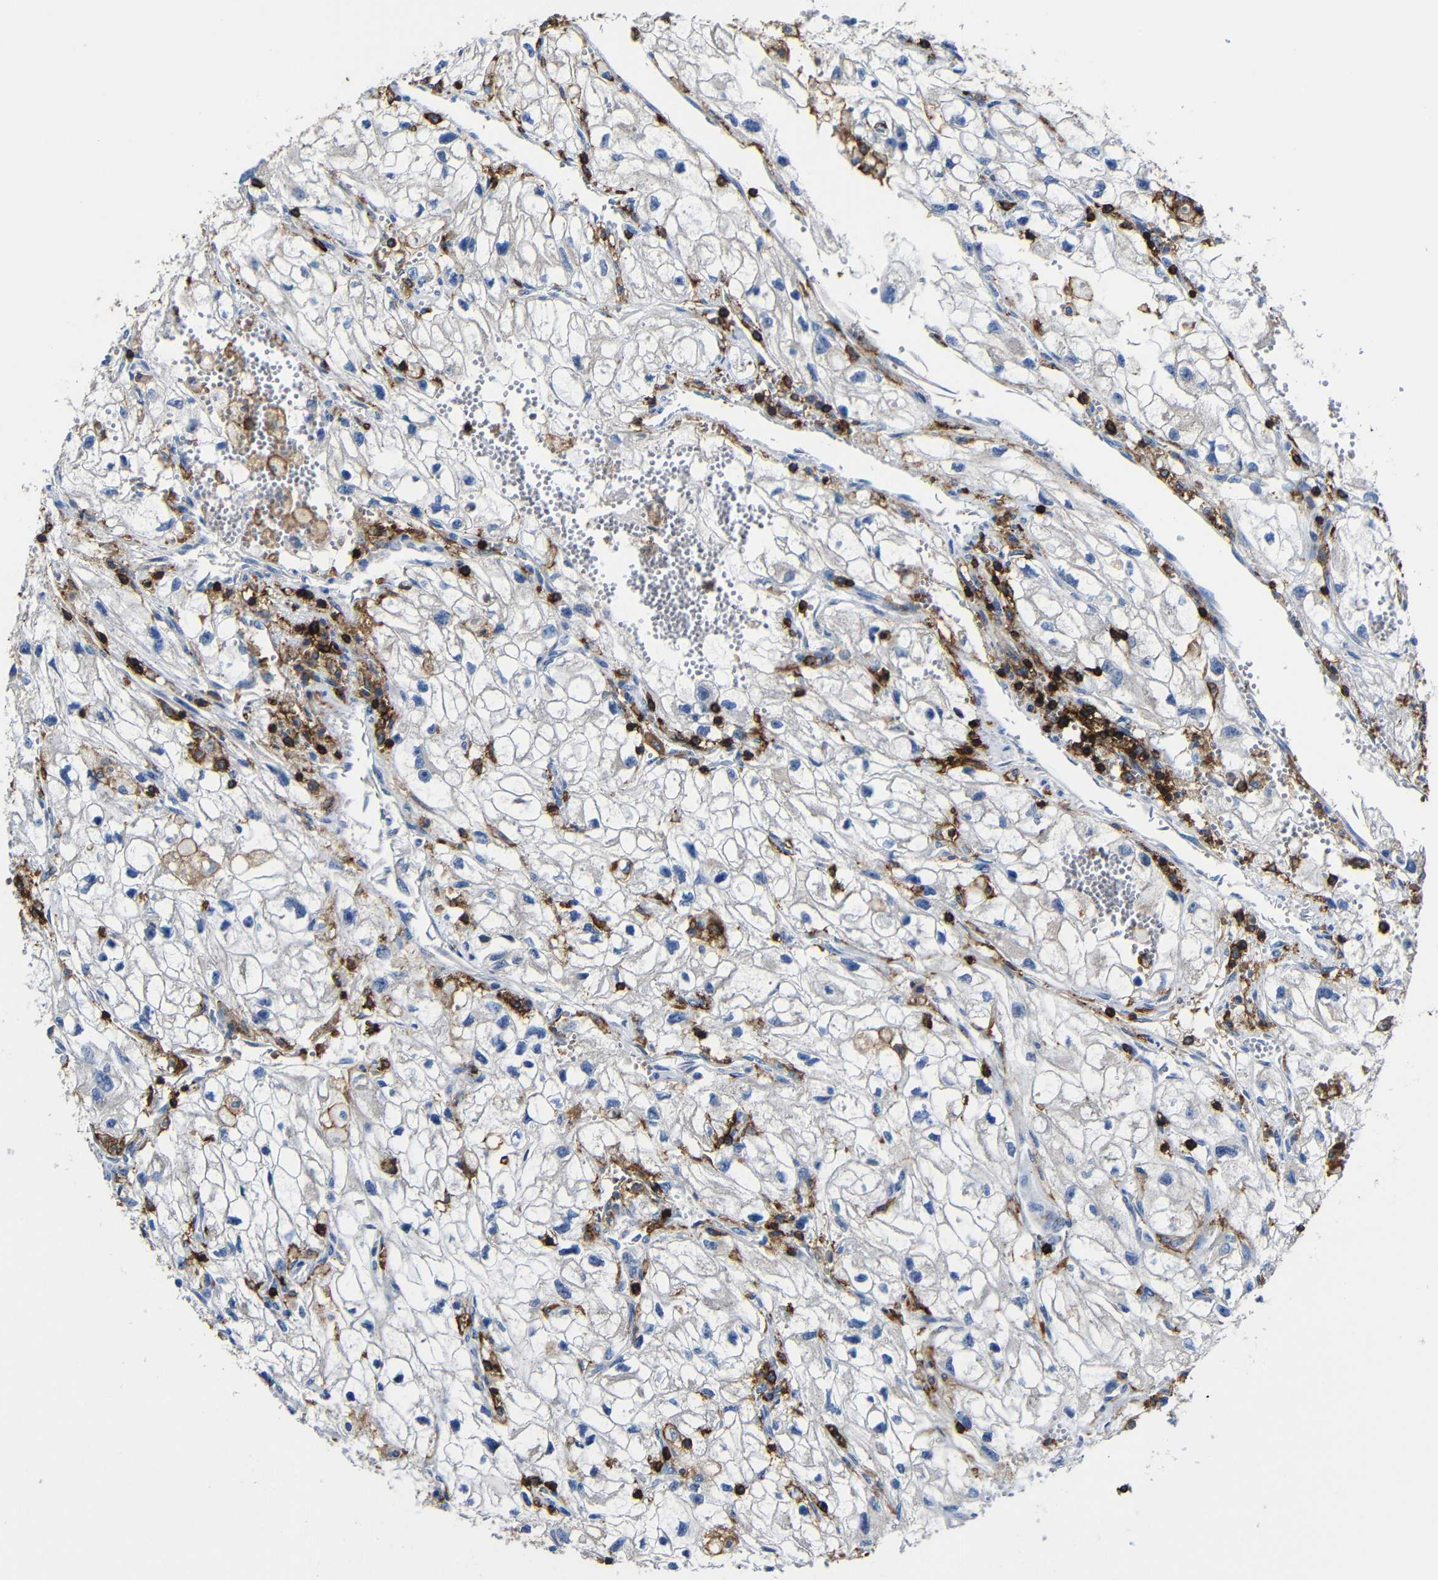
{"staining": {"intensity": "weak", "quantity": "25%-75%", "location": "cytoplasmic/membranous"}, "tissue": "renal cancer", "cell_type": "Tumor cells", "image_type": "cancer", "snomed": [{"axis": "morphology", "description": "Adenocarcinoma, NOS"}, {"axis": "topography", "description": "Kidney"}], "caption": "This image displays immunohistochemistry (IHC) staining of human renal cancer, with low weak cytoplasmic/membranous positivity in approximately 25%-75% of tumor cells.", "gene": "P2RY12", "patient": {"sex": "female", "age": 70}}